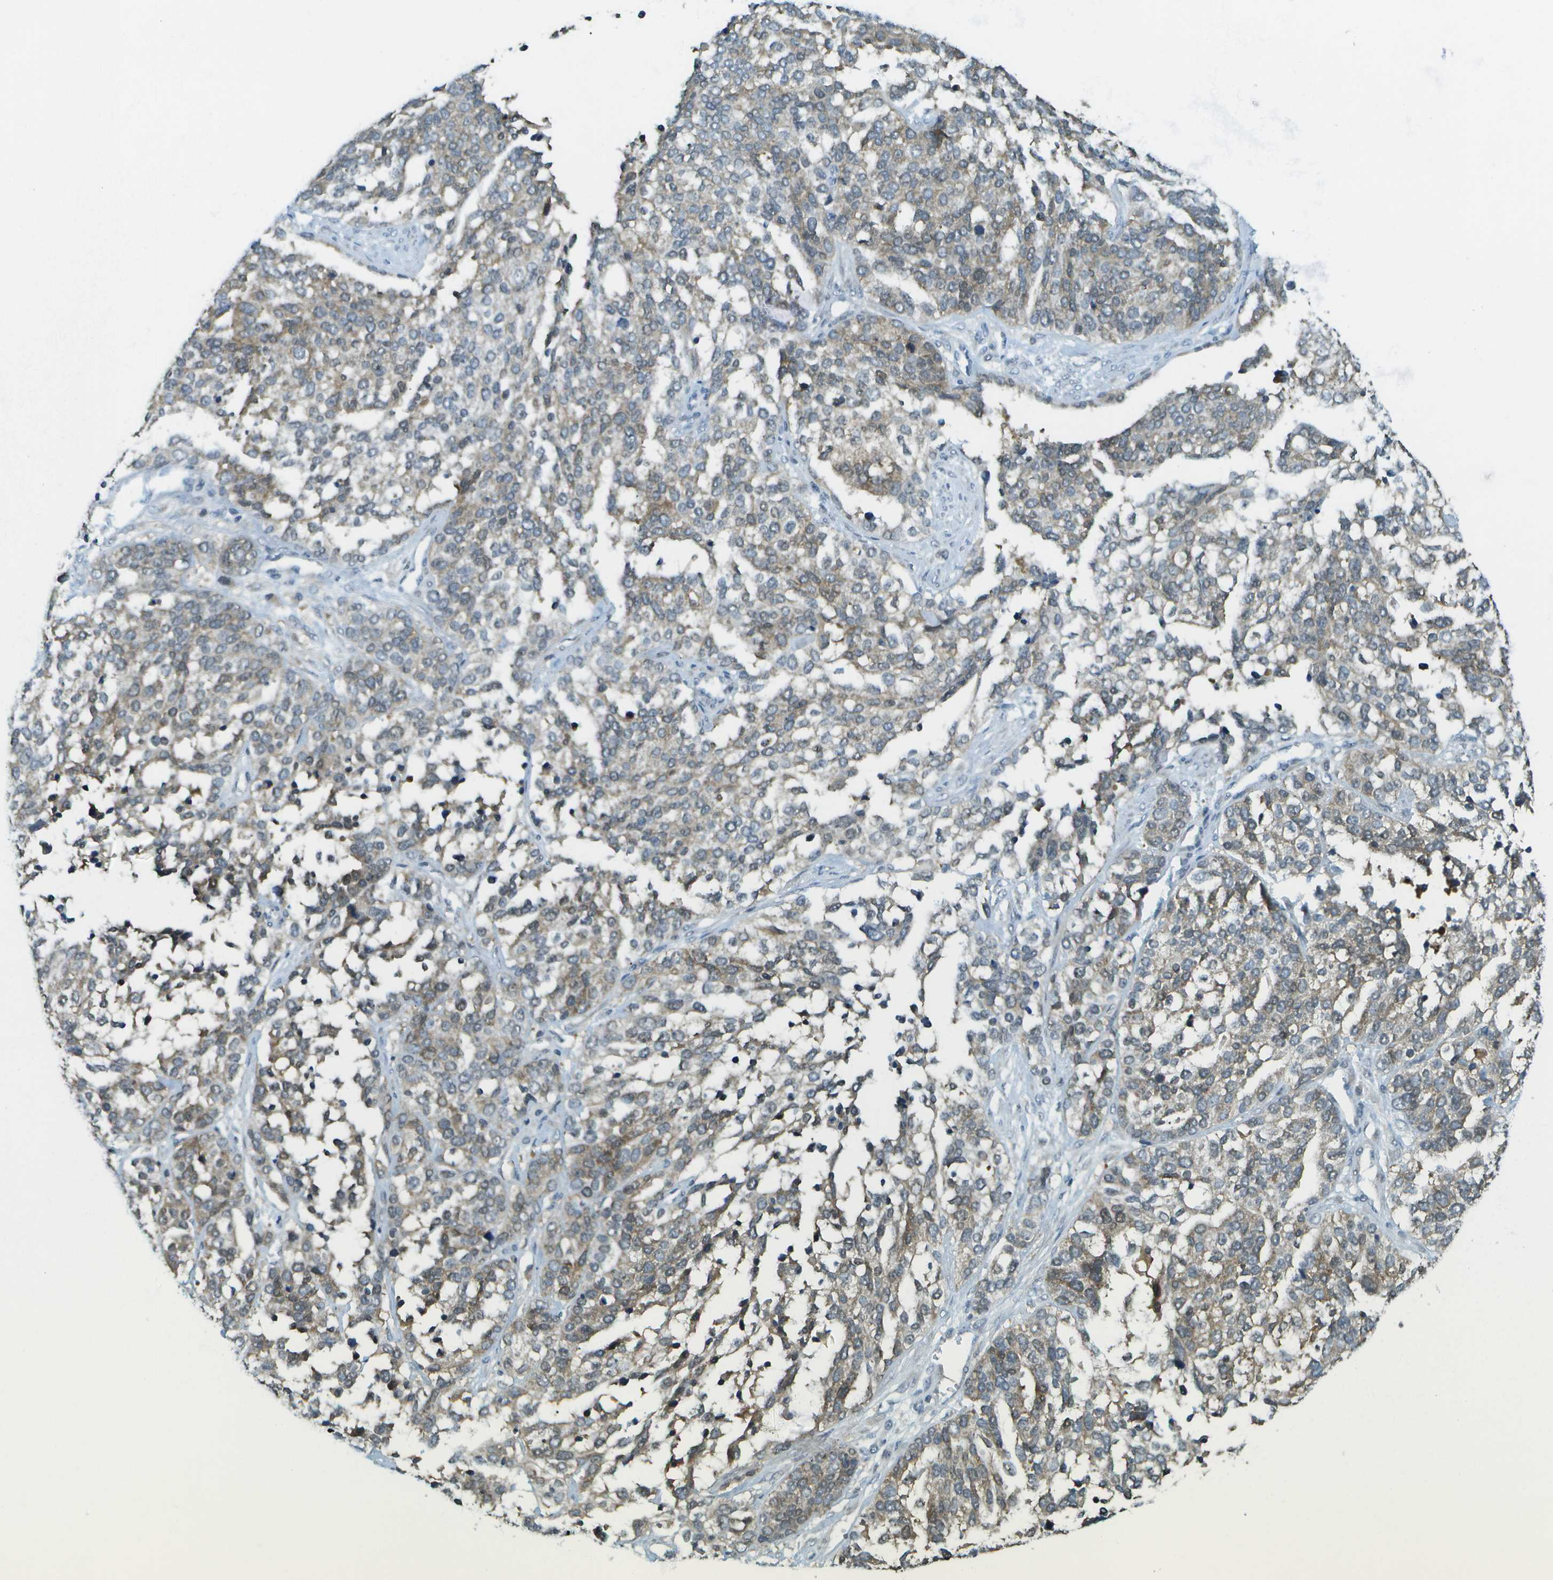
{"staining": {"intensity": "weak", "quantity": "25%-75%", "location": "cytoplasmic/membranous"}, "tissue": "ovarian cancer", "cell_type": "Tumor cells", "image_type": "cancer", "snomed": [{"axis": "morphology", "description": "Cystadenocarcinoma, serous, NOS"}, {"axis": "topography", "description": "Ovary"}], "caption": "This photomicrograph exhibits ovarian serous cystadenocarcinoma stained with IHC to label a protein in brown. The cytoplasmic/membranous of tumor cells show weak positivity for the protein. Nuclei are counter-stained blue.", "gene": "CDH23", "patient": {"sex": "female", "age": 44}}